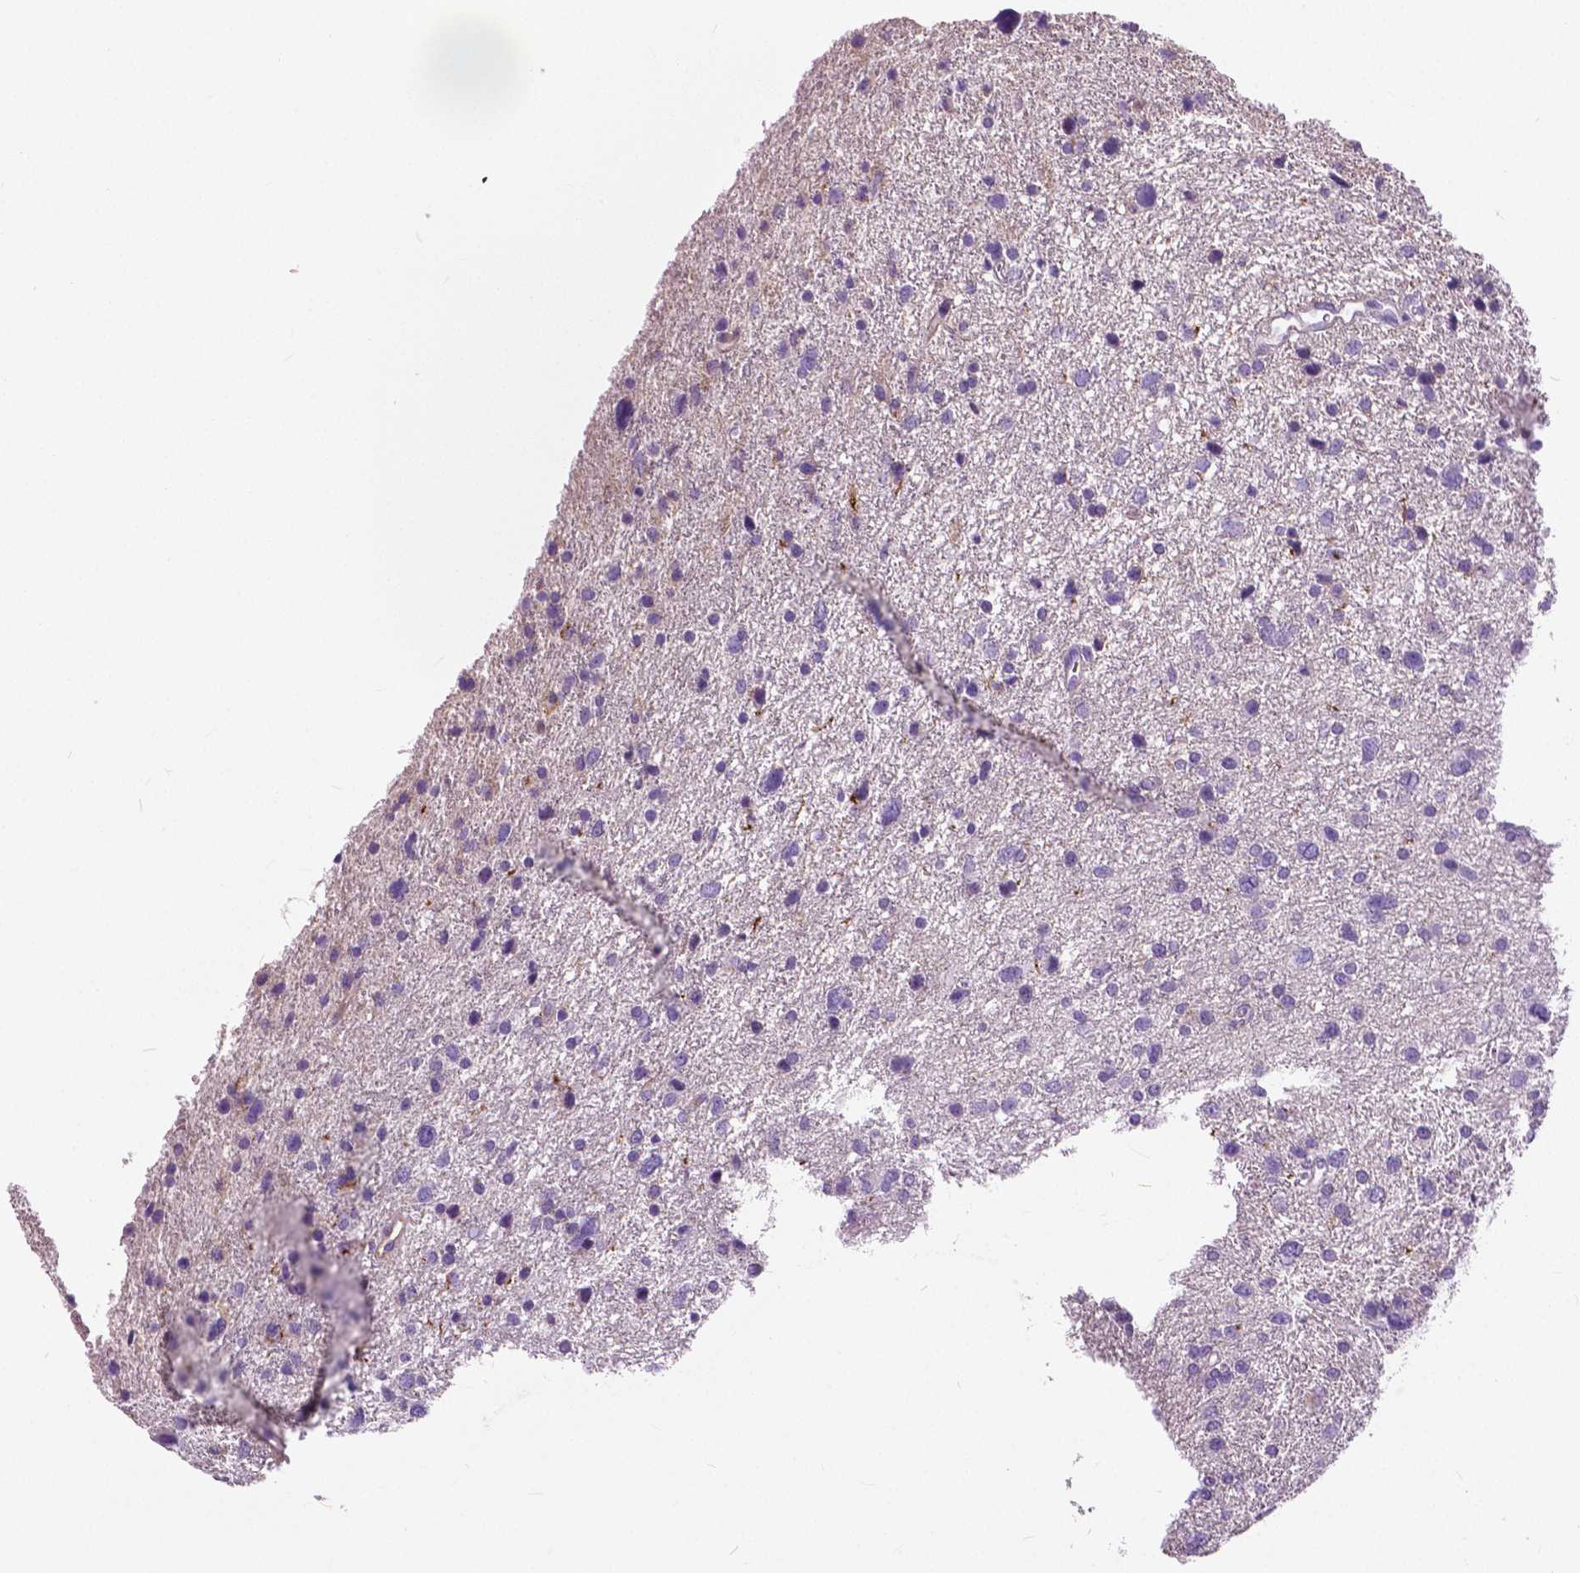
{"staining": {"intensity": "negative", "quantity": "none", "location": "none"}, "tissue": "glioma", "cell_type": "Tumor cells", "image_type": "cancer", "snomed": [{"axis": "morphology", "description": "Glioma, malignant, Low grade"}, {"axis": "topography", "description": "Brain"}], "caption": "Tumor cells show no significant protein staining in glioma.", "gene": "ANXA13", "patient": {"sex": "female", "age": 55}}